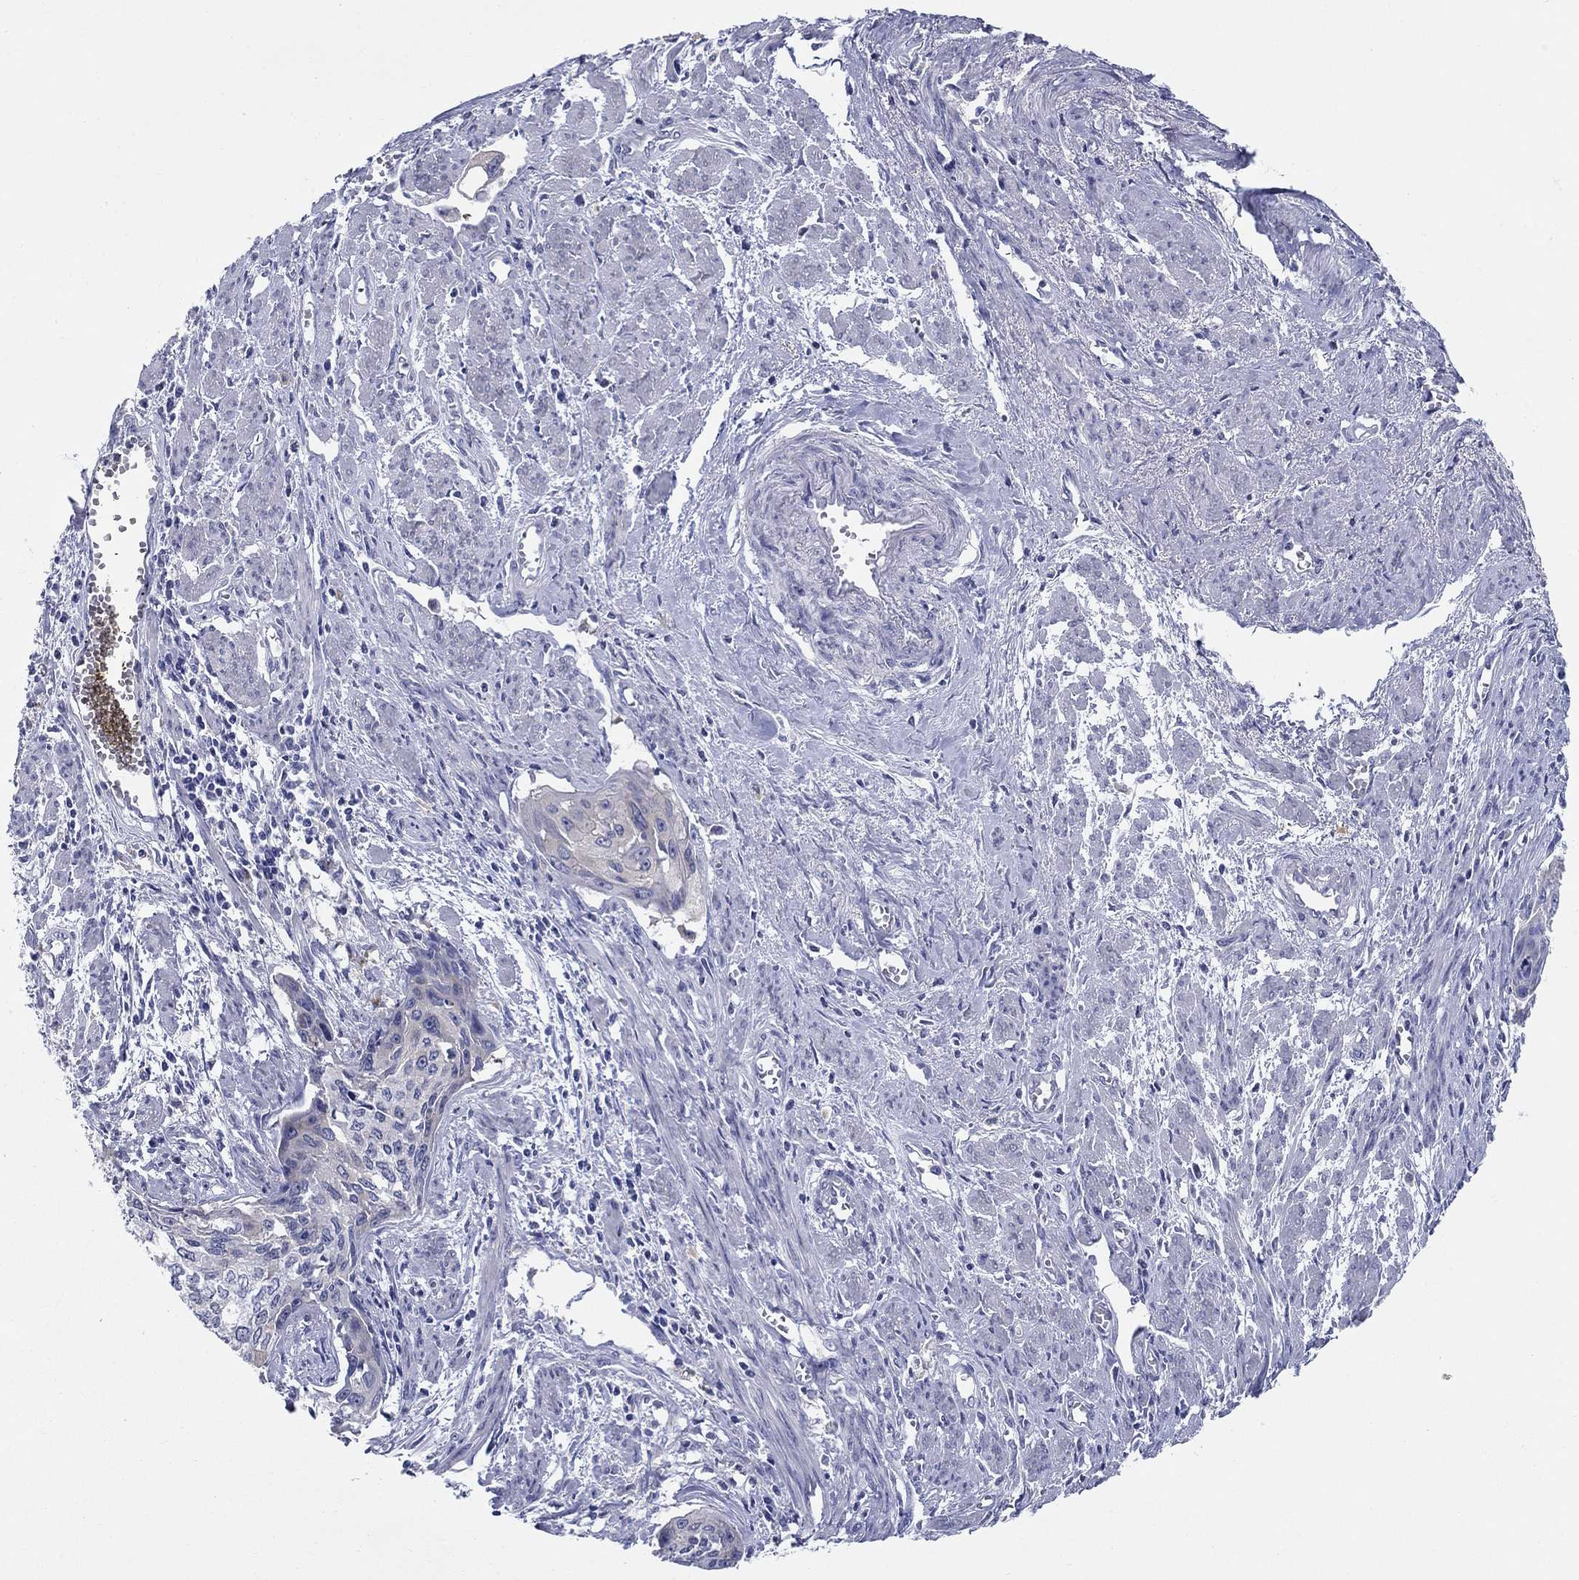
{"staining": {"intensity": "negative", "quantity": "none", "location": "none"}, "tissue": "cervical cancer", "cell_type": "Tumor cells", "image_type": "cancer", "snomed": [{"axis": "morphology", "description": "Squamous cell carcinoma, NOS"}, {"axis": "topography", "description": "Cervix"}], "caption": "This is a photomicrograph of immunohistochemistry (IHC) staining of cervical squamous cell carcinoma, which shows no staining in tumor cells.", "gene": "RAP1GAP", "patient": {"sex": "female", "age": 58}}